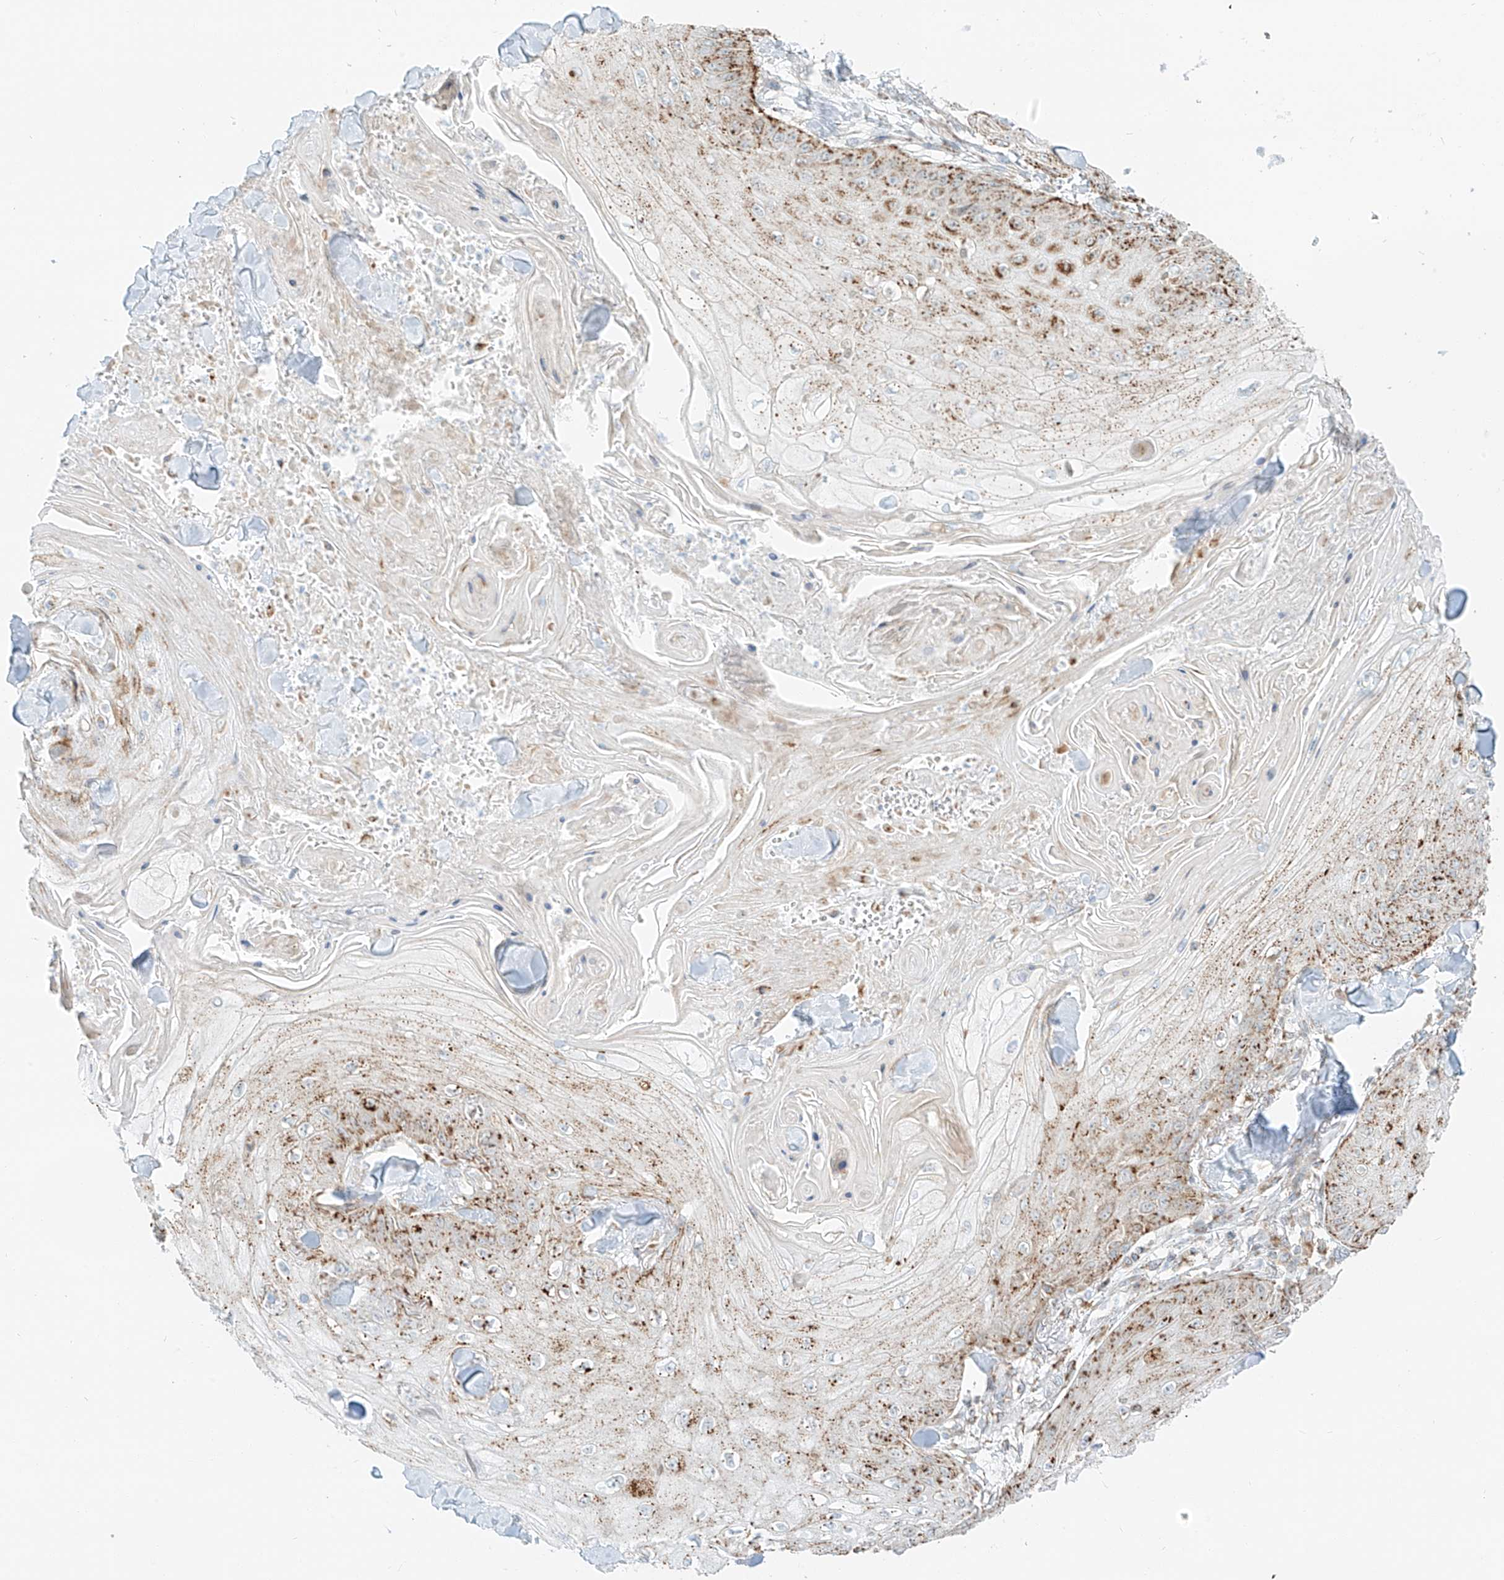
{"staining": {"intensity": "moderate", "quantity": "25%-75%", "location": "cytoplasmic/membranous"}, "tissue": "skin cancer", "cell_type": "Tumor cells", "image_type": "cancer", "snomed": [{"axis": "morphology", "description": "Squamous cell carcinoma, NOS"}, {"axis": "topography", "description": "Skin"}], "caption": "Immunohistochemistry (IHC) (DAB) staining of skin squamous cell carcinoma demonstrates moderate cytoplasmic/membranous protein staining in approximately 25%-75% of tumor cells. Nuclei are stained in blue.", "gene": "SLC35F6", "patient": {"sex": "male", "age": 74}}